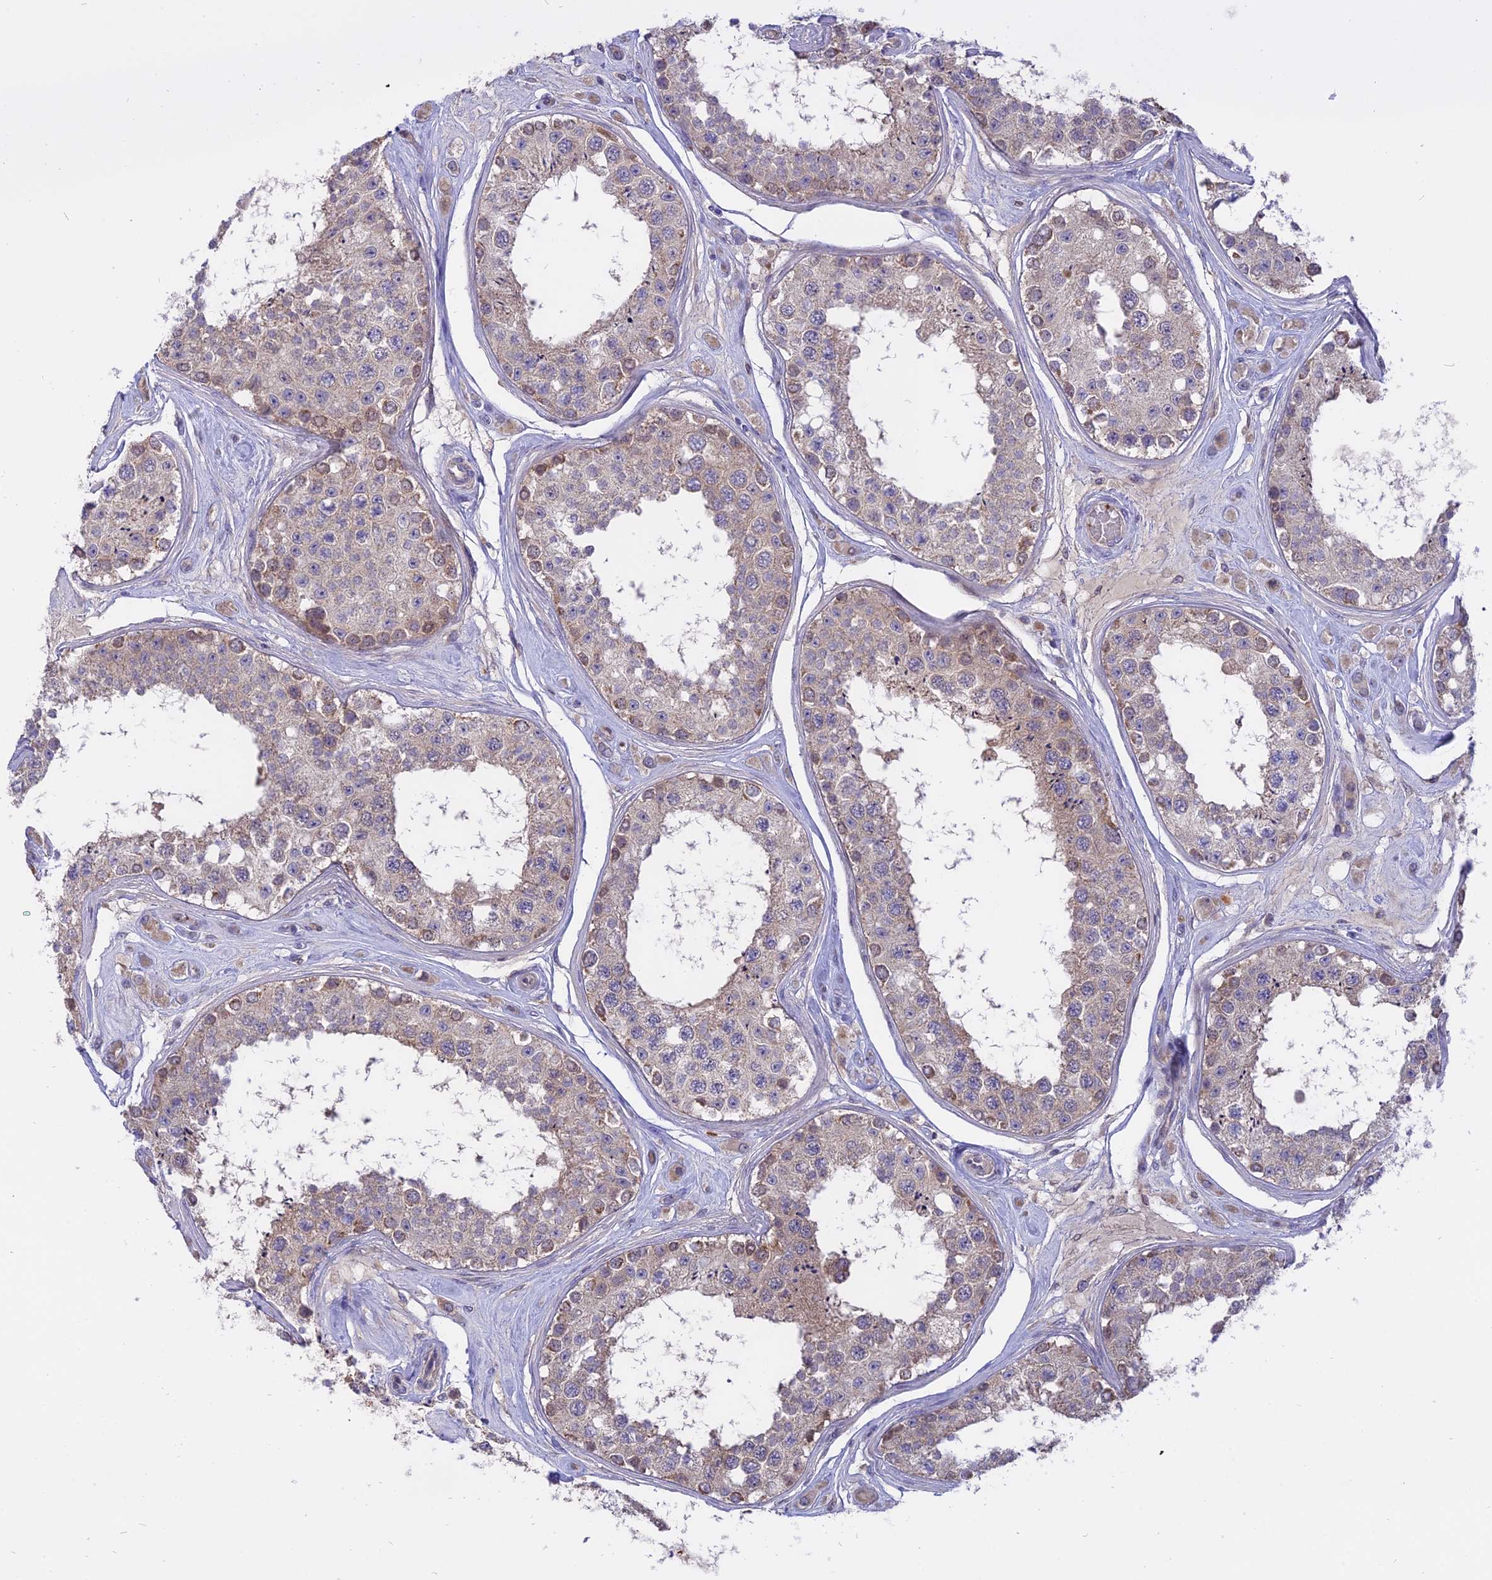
{"staining": {"intensity": "moderate", "quantity": "<25%", "location": "cytoplasmic/membranous"}, "tissue": "testis", "cell_type": "Cells in seminiferous ducts", "image_type": "normal", "snomed": [{"axis": "morphology", "description": "Normal tissue, NOS"}, {"axis": "topography", "description": "Testis"}], "caption": "Brown immunohistochemical staining in unremarkable human testis shows moderate cytoplasmic/membranous expression in approximately <25% of cells in seminiferous ducts. Nuclei are stained in blue.", "gene": "IL21R", "patient": {"sex": "male", "age": 25}}